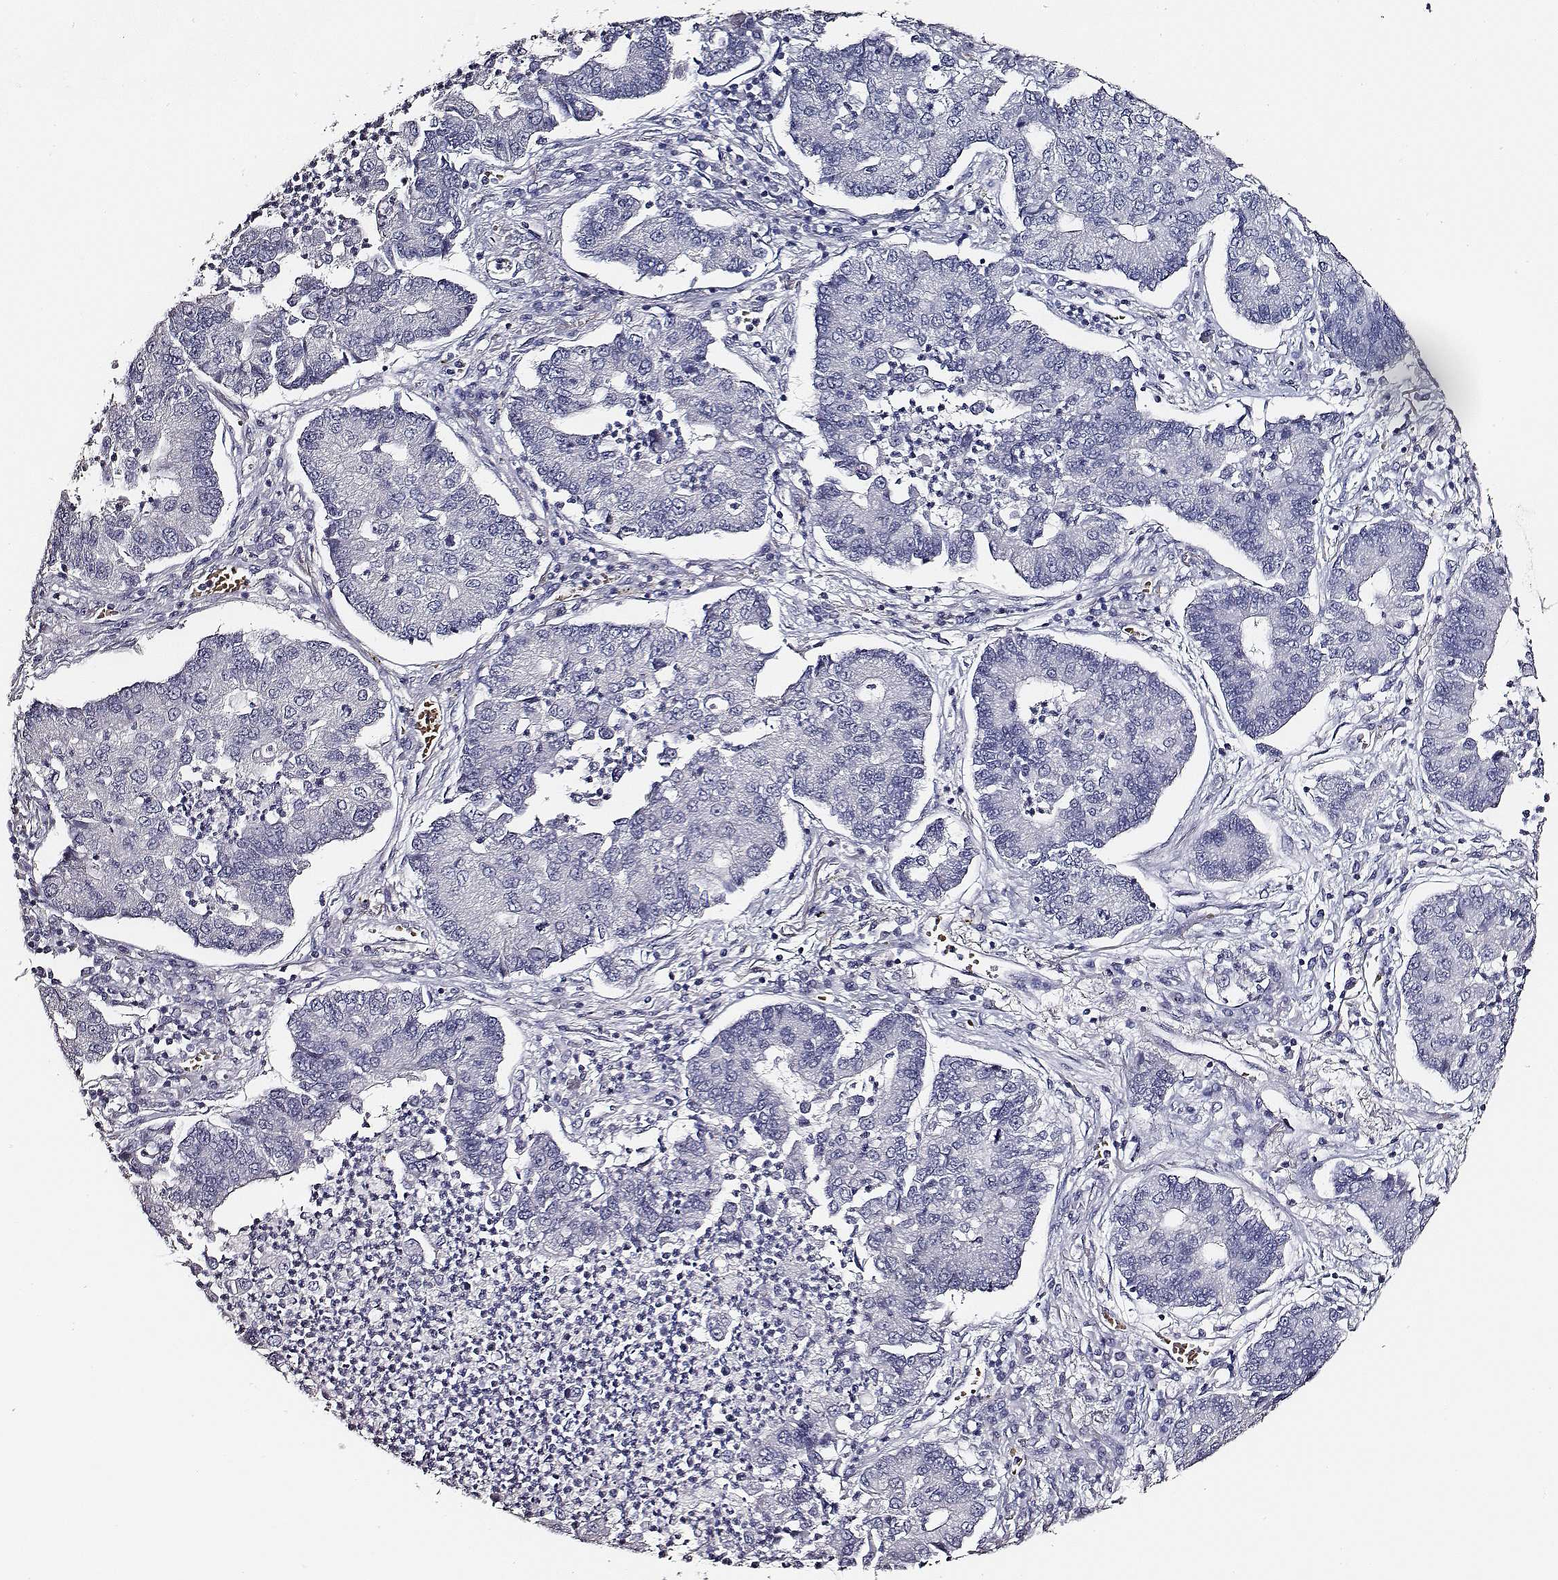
{"staining": {"intensity": "negative", "quantity": "none", "location": "none"}, "tissue": "lung cancer", "cell_type": "Tumor cells", "image_type": "cancer", "snomed": [{"axis": "morphology", "description": "Adenocarcinoma, NOS"}, {"axis": "topography", "description": "Lung"}], "caption": "Tumor cells are negative for brown protein staining in lung adenocarcinoma. (Brightfield microscopy of DAB (3,3'-diaminobenzidine) IHC at high magnification).", "gene": "AADAT", "patient": {"sex": "female", "age": 57}}